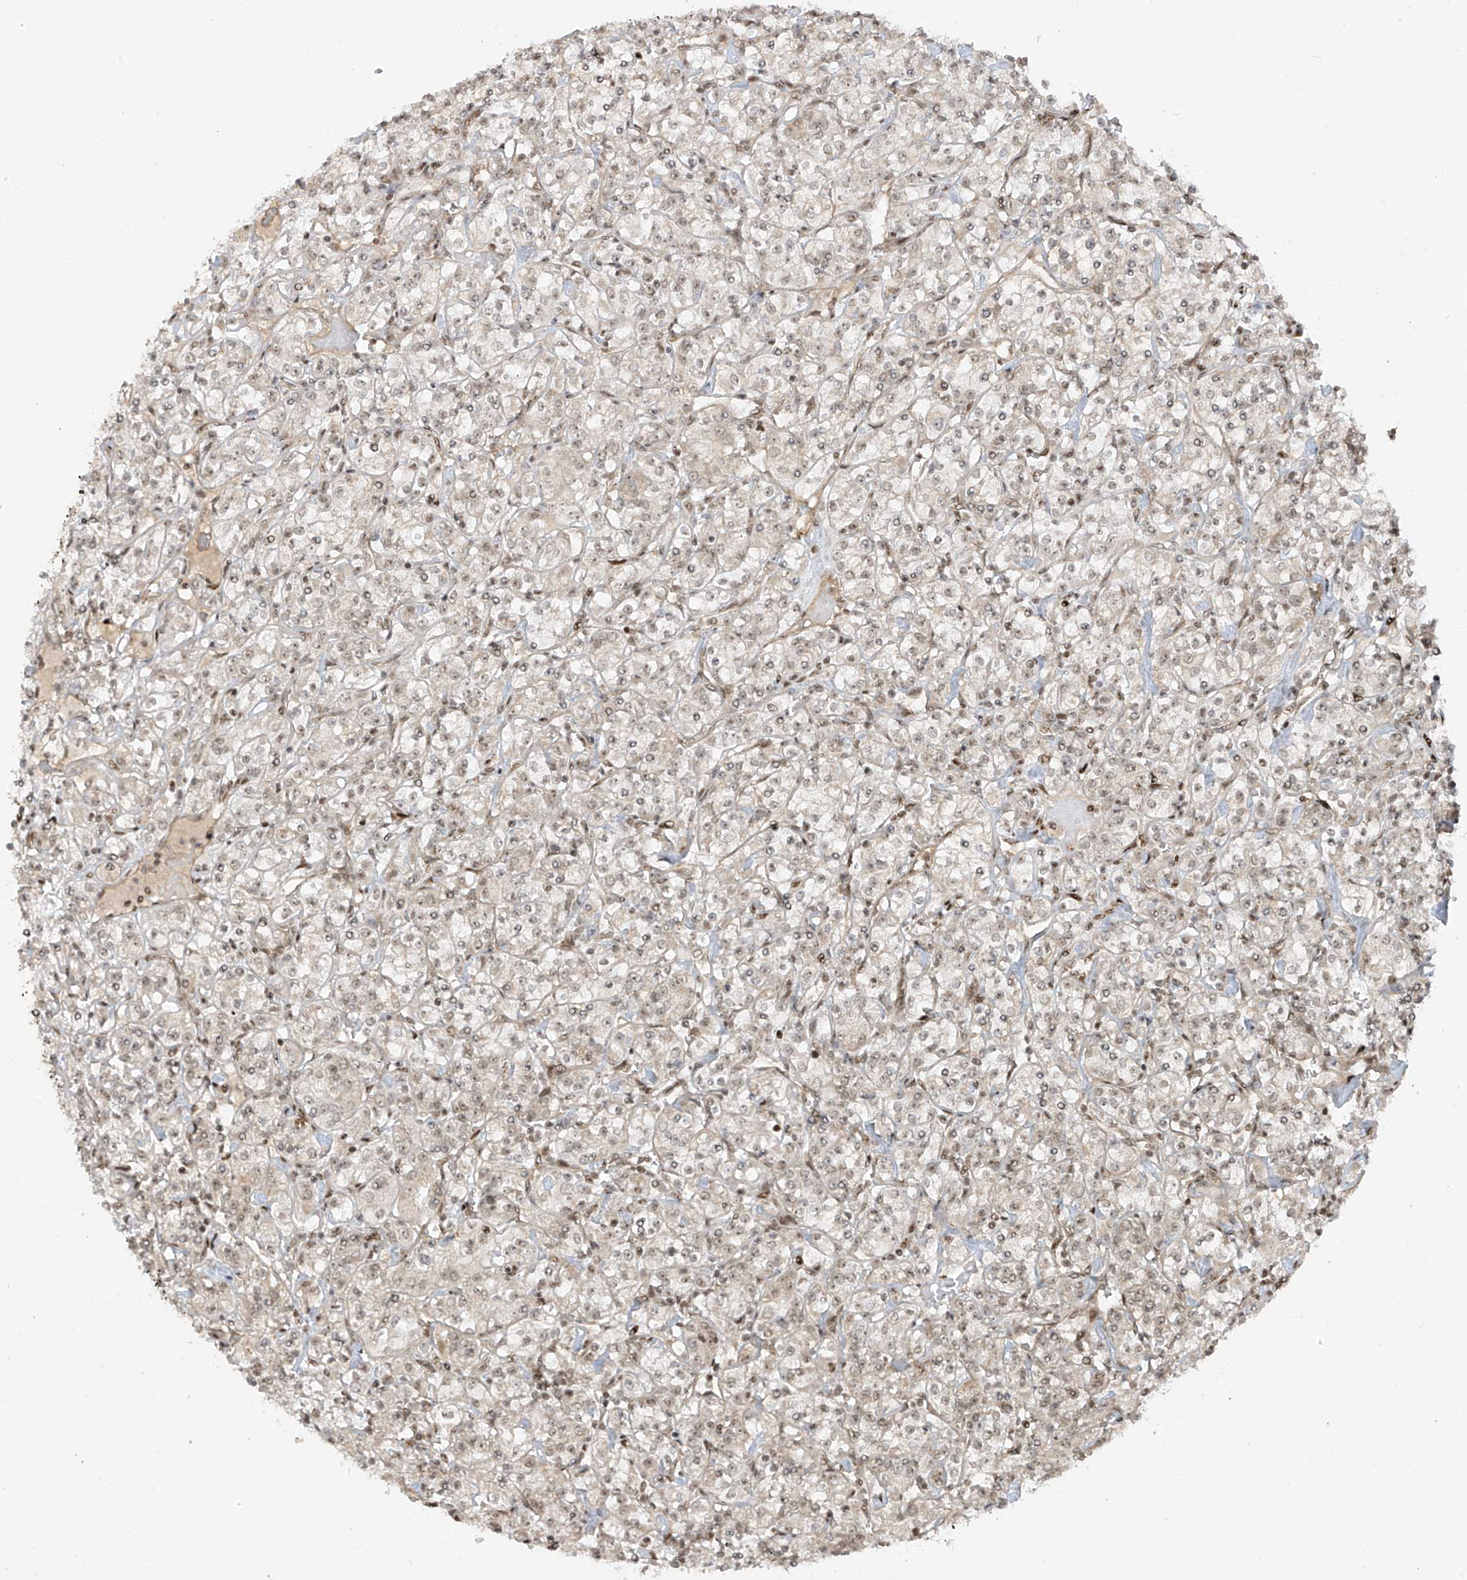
{"staining": {"intensity": "weak", "quantity": "25%-75%", "location": "nuclear"}, "tissue": "renal cancer", "cell_type": "Tumor cells", "image_type": "cancer", "snomed": [{"axis": "morphology", "description": "Adenocarcinoma, NOS"}, {"axis": "topography", "description": "Kidney"}], "caption": "Protein staining demonstrates weak nuclear staining in about 25%-75% of tumor cells in adenocarcinoma (renal).", "gene": "ARHGEF3", "patient": {"sex": "male", "age": 77}}